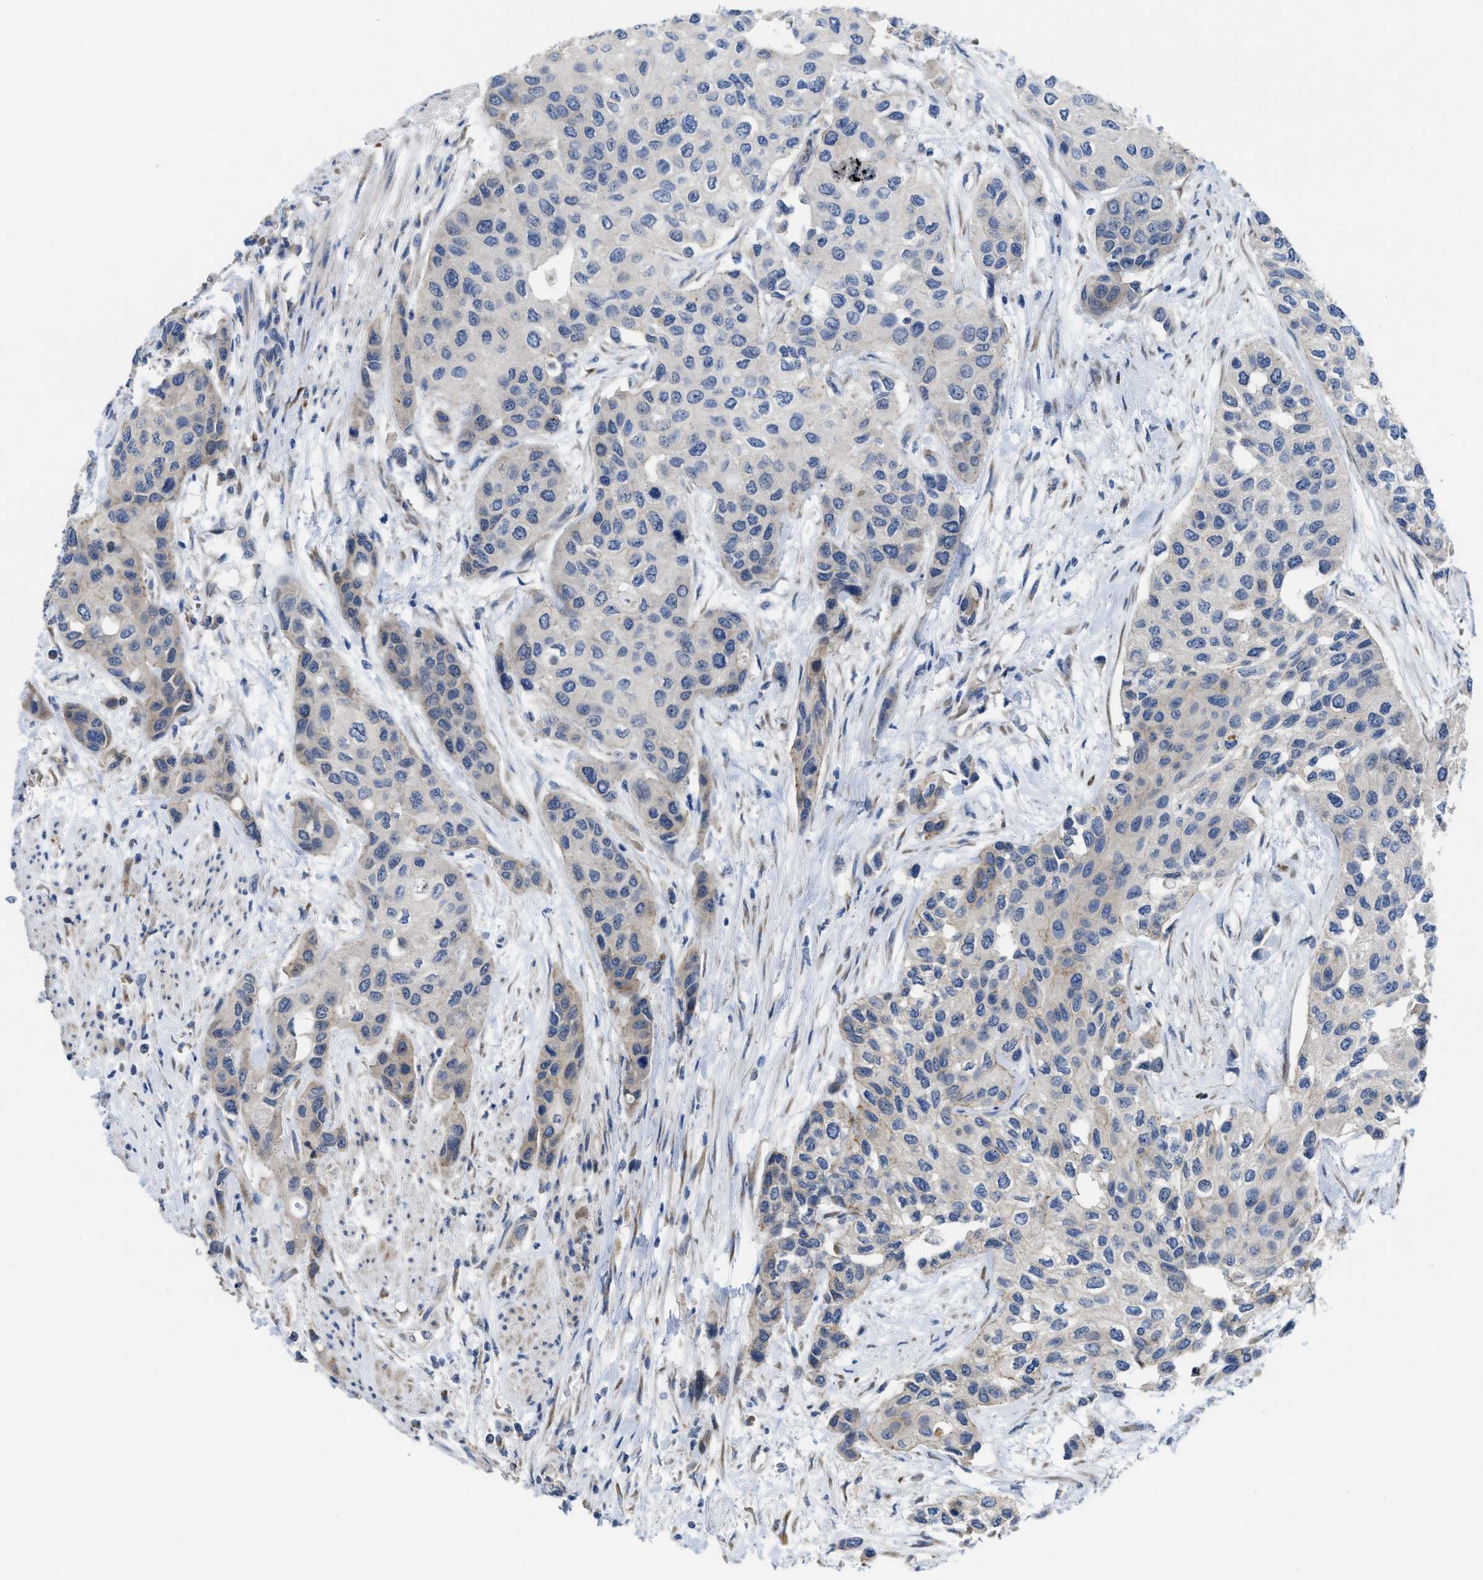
{"staining": {"intensity": "weak", "quantity": "<25%", "location": "cytoplasmic/membranous"}, "tissue": "urothelial cancer", "cell_type": "Tumor cells", "image_type": "cancer", "snomed": [{"axis": "morphology", "description": "Urothelial carcinoma, High grade"}, {"axis": "topography", "description": "Urinary bladder"}], "caption": "This photomicrograph is of high-grade urothelial carcinoma stained with immunohistochemistry (IHC) to label a protein in brown with the nuclei are counter-stained blue. There is no expression in tumor cells.", "gene": "CDPF1", "patient": {"sex": "female", "age": 56}}